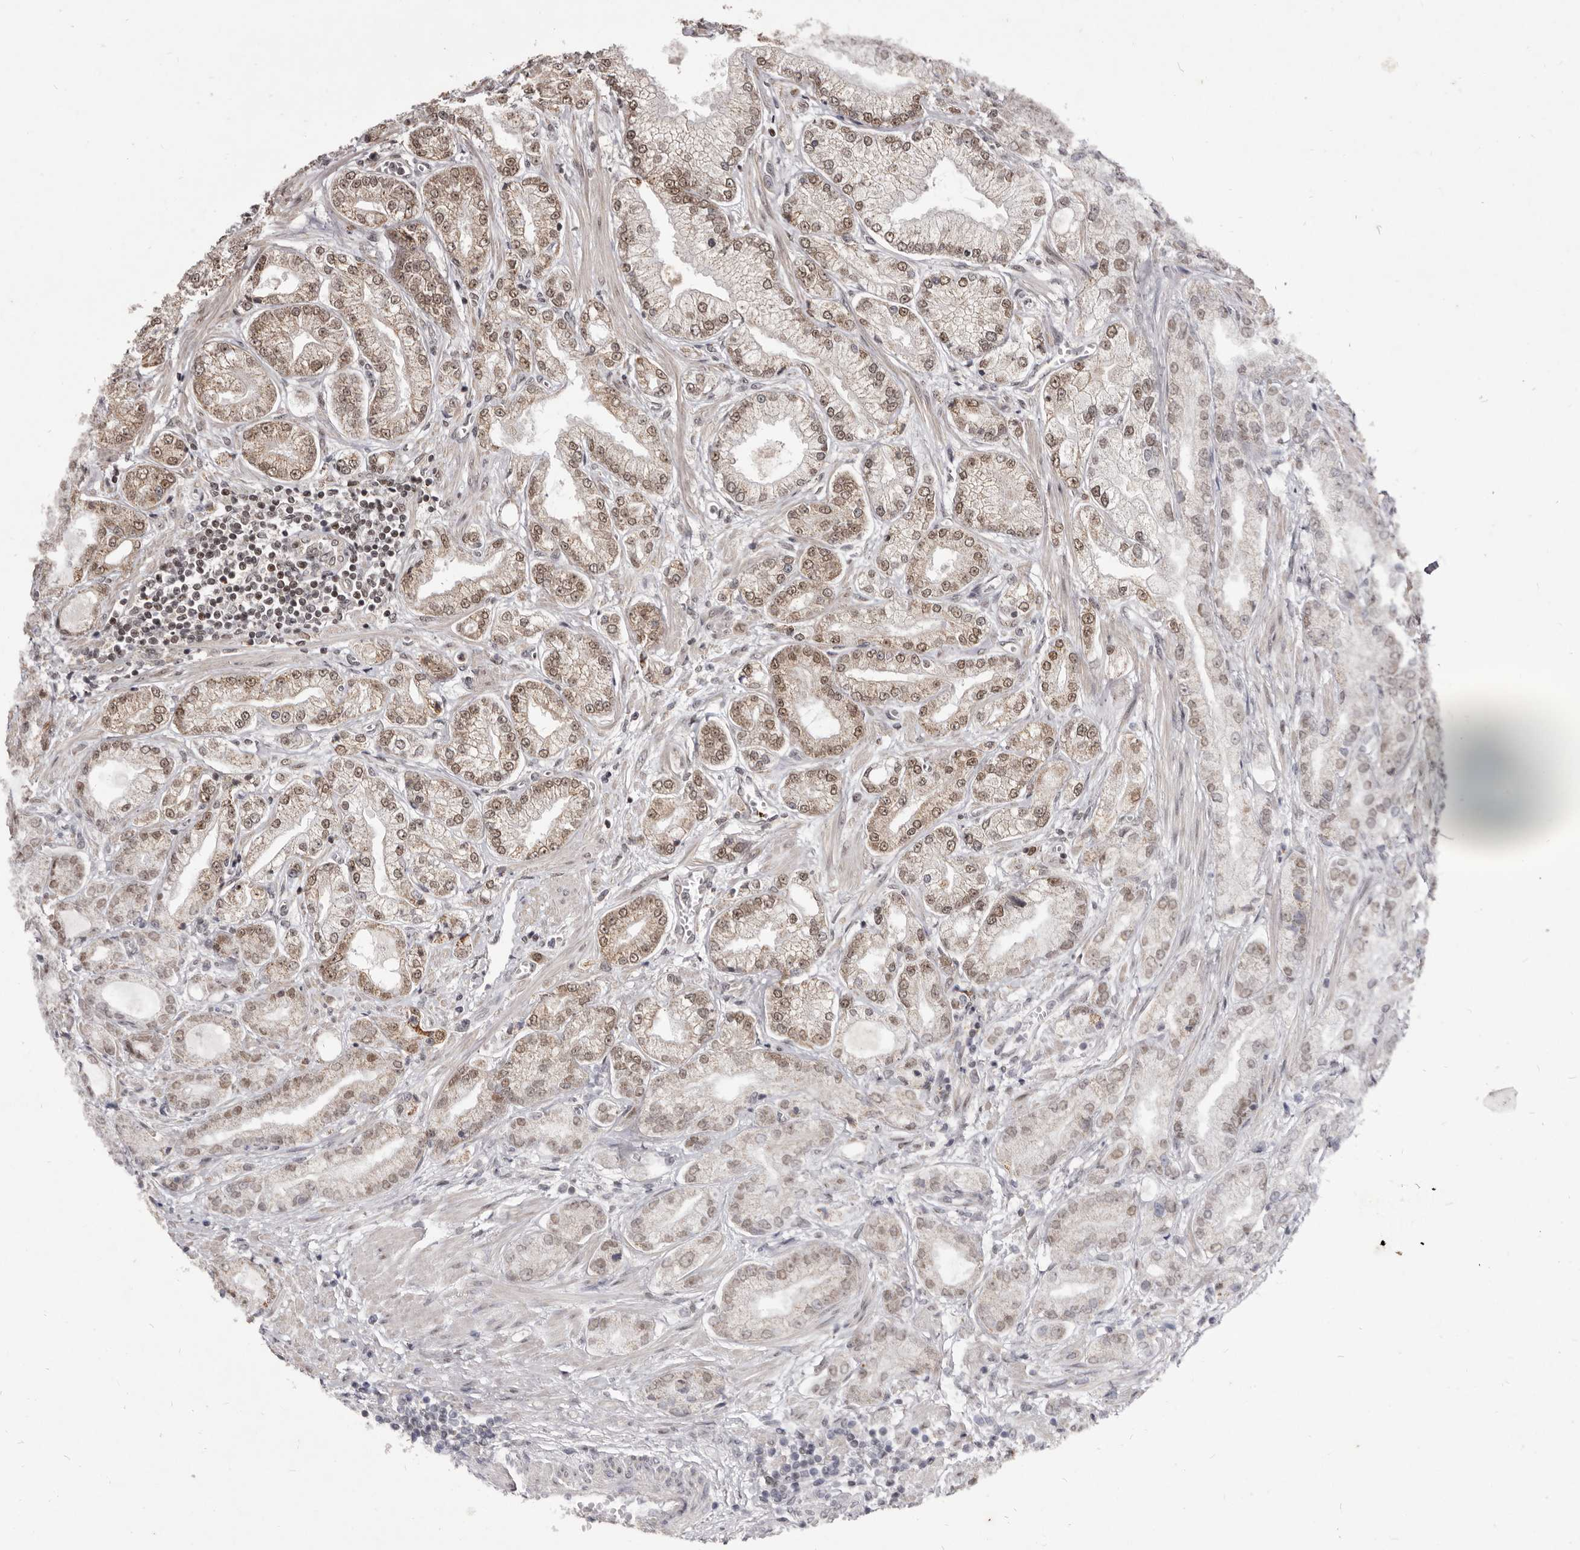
{"staining": {"intensity": "moderate", "quantity": "25%-75%", "location": "nuclear"}, "tissue": "prostate cancer", "cell_type": "Tumor cells", "image_type": "cancer", "snomed": [{"axis": "morphology", "description": "Adenocarcinoma, Low grade"}, {"axis": "topography", "description": "Prostate"}], "caption": "A micrograph showing moderate nuclear staining in about 25%-75% of tumor cells in prostate cancer, as visualized by brown immunohistochemical staining.", "gene": "THUMPD1", "patient": {"sex": "male", "age": 62}}